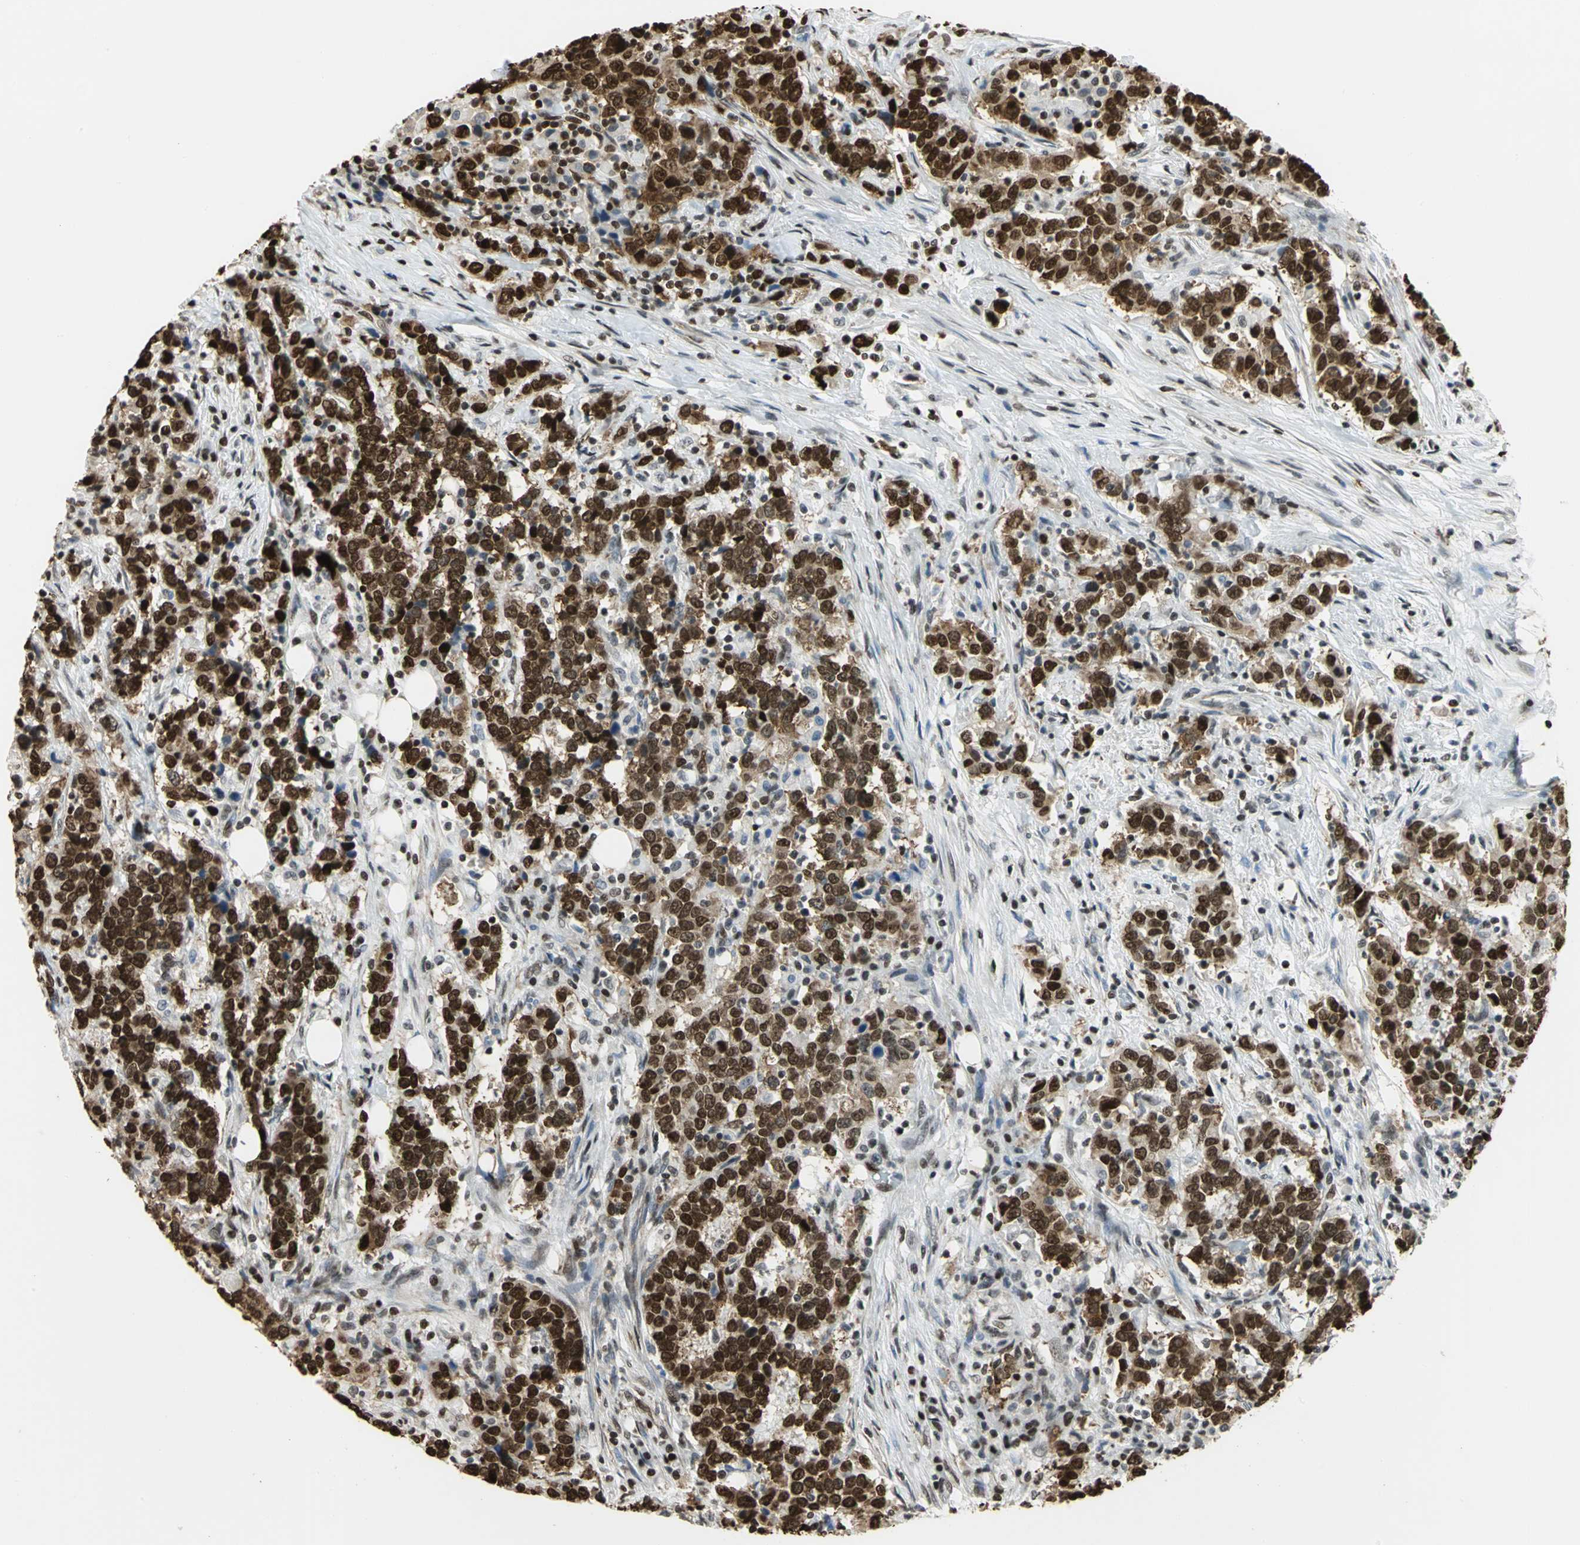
{"staining": {"intensity": "strong", "quantity": ">75%", "location": "cytoplasmic/membranous,nuclear"}, "tissue": "urothelial cancer", "cell_type": "Tumor cells", "image_type": "cancer", "snomed": [{"axis": "morphology", "description": "Urothelial carcinoma, High grade"}, {"axis": "topography", "description": "Urinary bladder"}], "caption": "Urothelial cancer stained with immunohistochemistry reveals strong cytoplasmic/membranous and nuclear staining in about >75% of tumor cells. (Brightfield microscopy of DAB IHC at high magnification).", "gene": "HMGB1", "patient": {"sex": "male", "age": 61}}